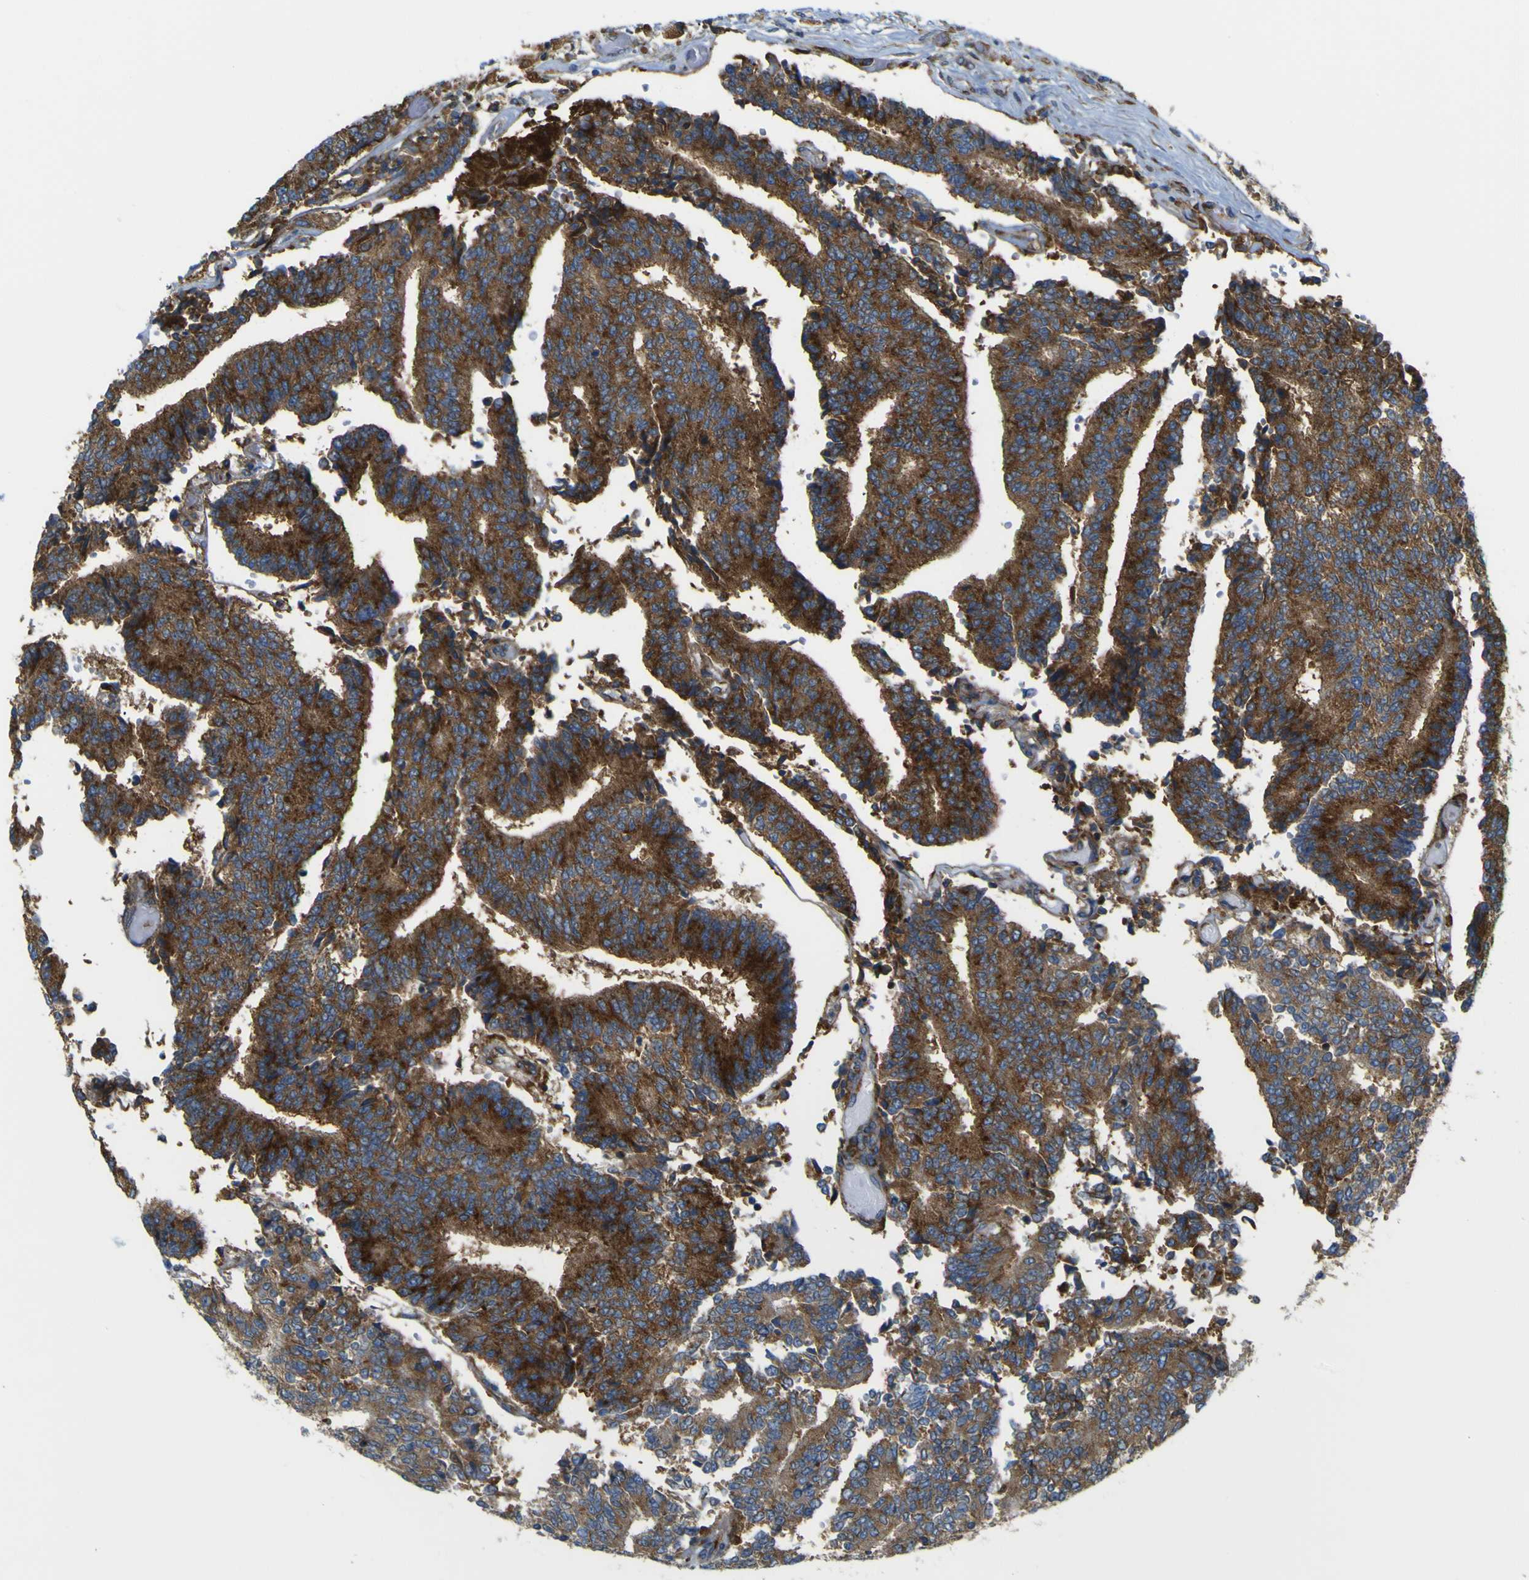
{"staining": {"intensity": "strong", "quantity": ">75%", "location": "cytoplasmic/membranous"}, "tissue": "prostate cancer", "cell_type": "Tumor cells", "image_type": "cancer", "snomed": [{"axis": "morphology", "description": "Normal tissue, NOS"}, {"axis": "morphology", "description": "Adenocarcinoma, High grade"}, {"axis": "topography", "description": "Prostate"}, {"axis": "topography", "description": "Seminal veicle"}], "caption": "This is a micrograph of immunohistochemistry staining of prostate cancer, which shows strong staining in the cytoplasmic/membranous of tumor cells.", "gene": "IGF2R", "patient": {"sex": "male", "age": 55}}